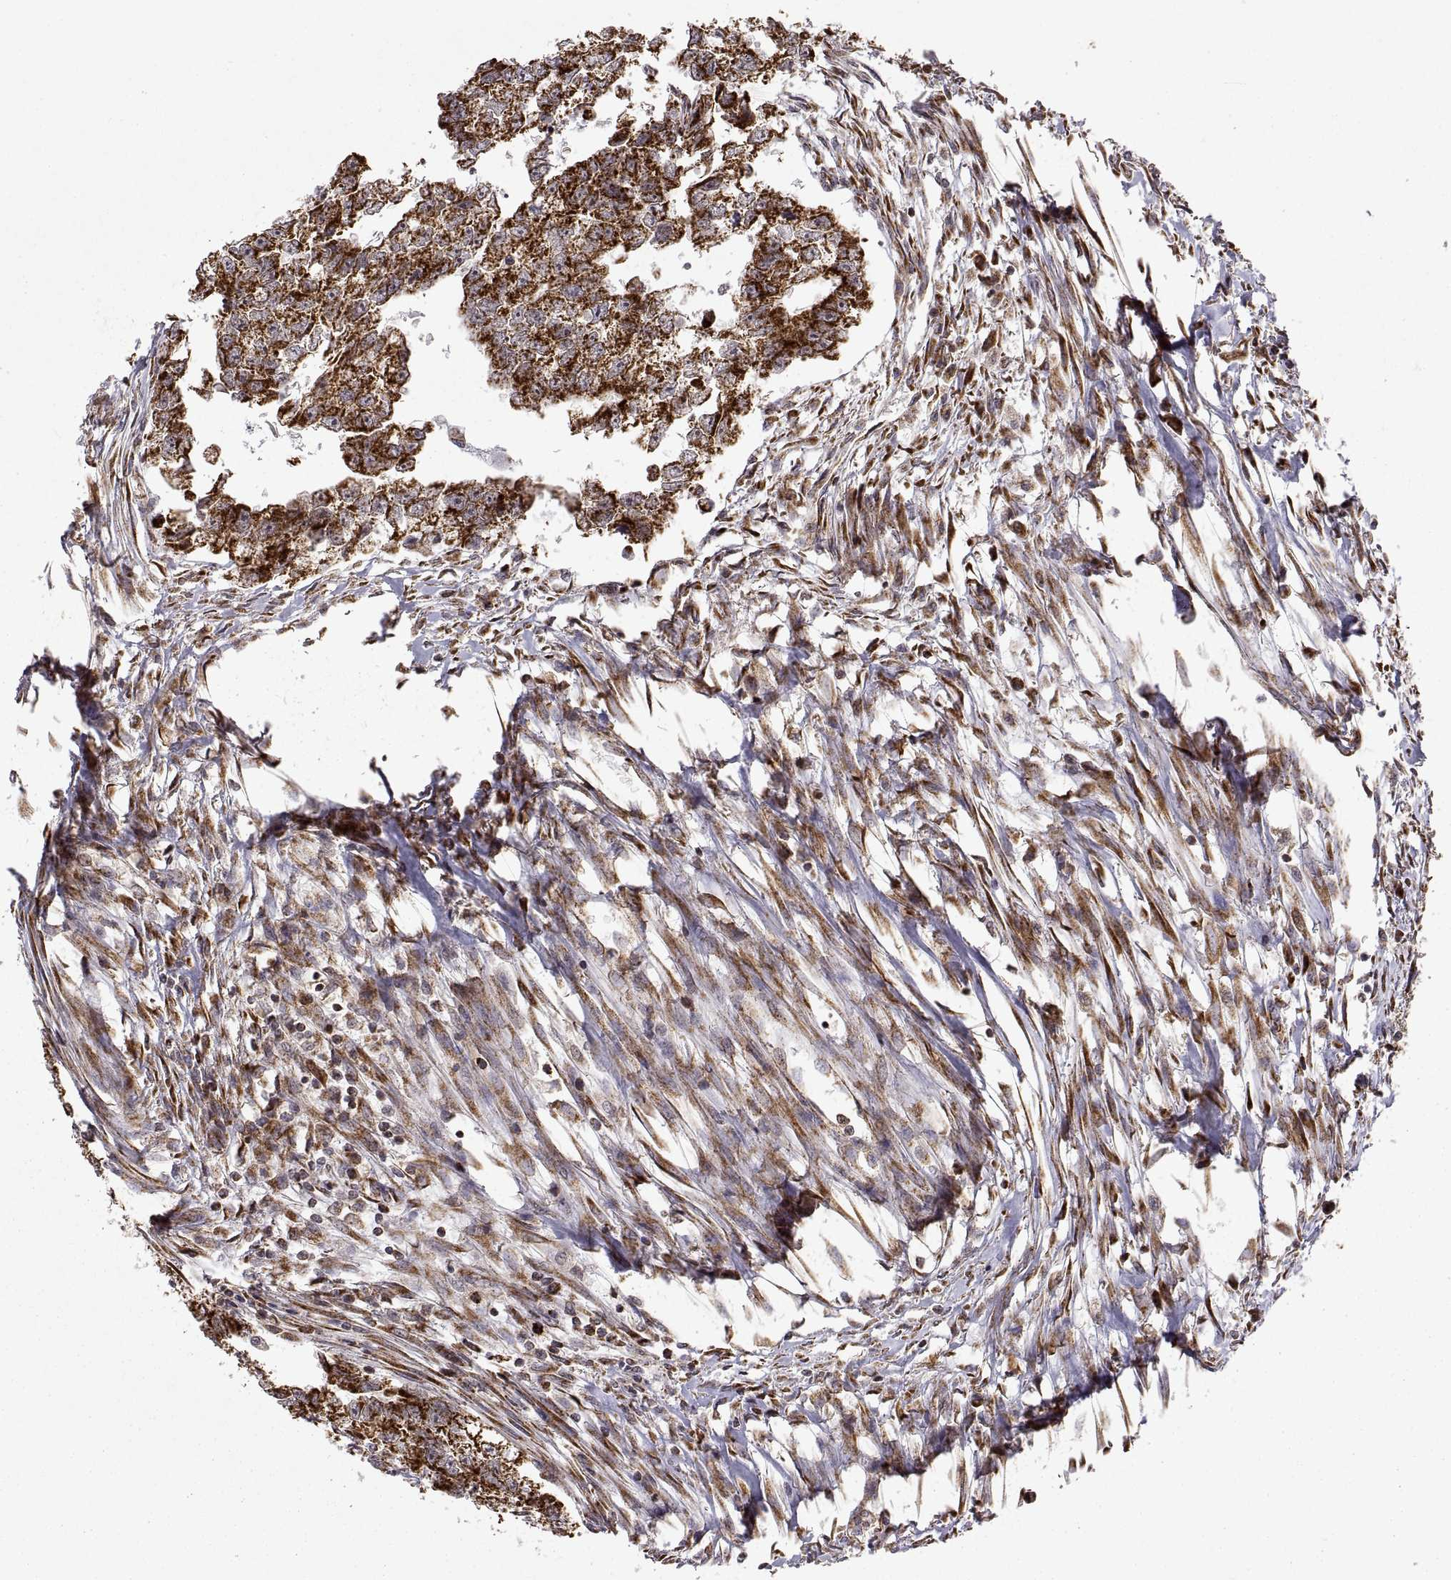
{"staining": {"intensity": "strong", "quantity": "25%-75%", "location": "cytoplasmic/membranous"}, "tissue": "testis cancer", "cell_type": "Tumor cells", "image_type": "cancer", "snomed": [{"axis": "morphology", "description": "Carcinoma, Embryonal, NOS"}, {"axis": "morphology", "description": "Teratoma, malignant, NOS"}, {"axis": "topography", "description": "Testis"}], "caption": "A brown stain highlights strong cytoplasmic/membranous staining of a protein in human testis cancer (malignant teratoma) tumor cells.", "gene": "MANBAL", "patient": {"sex": "male", "age": 44}}